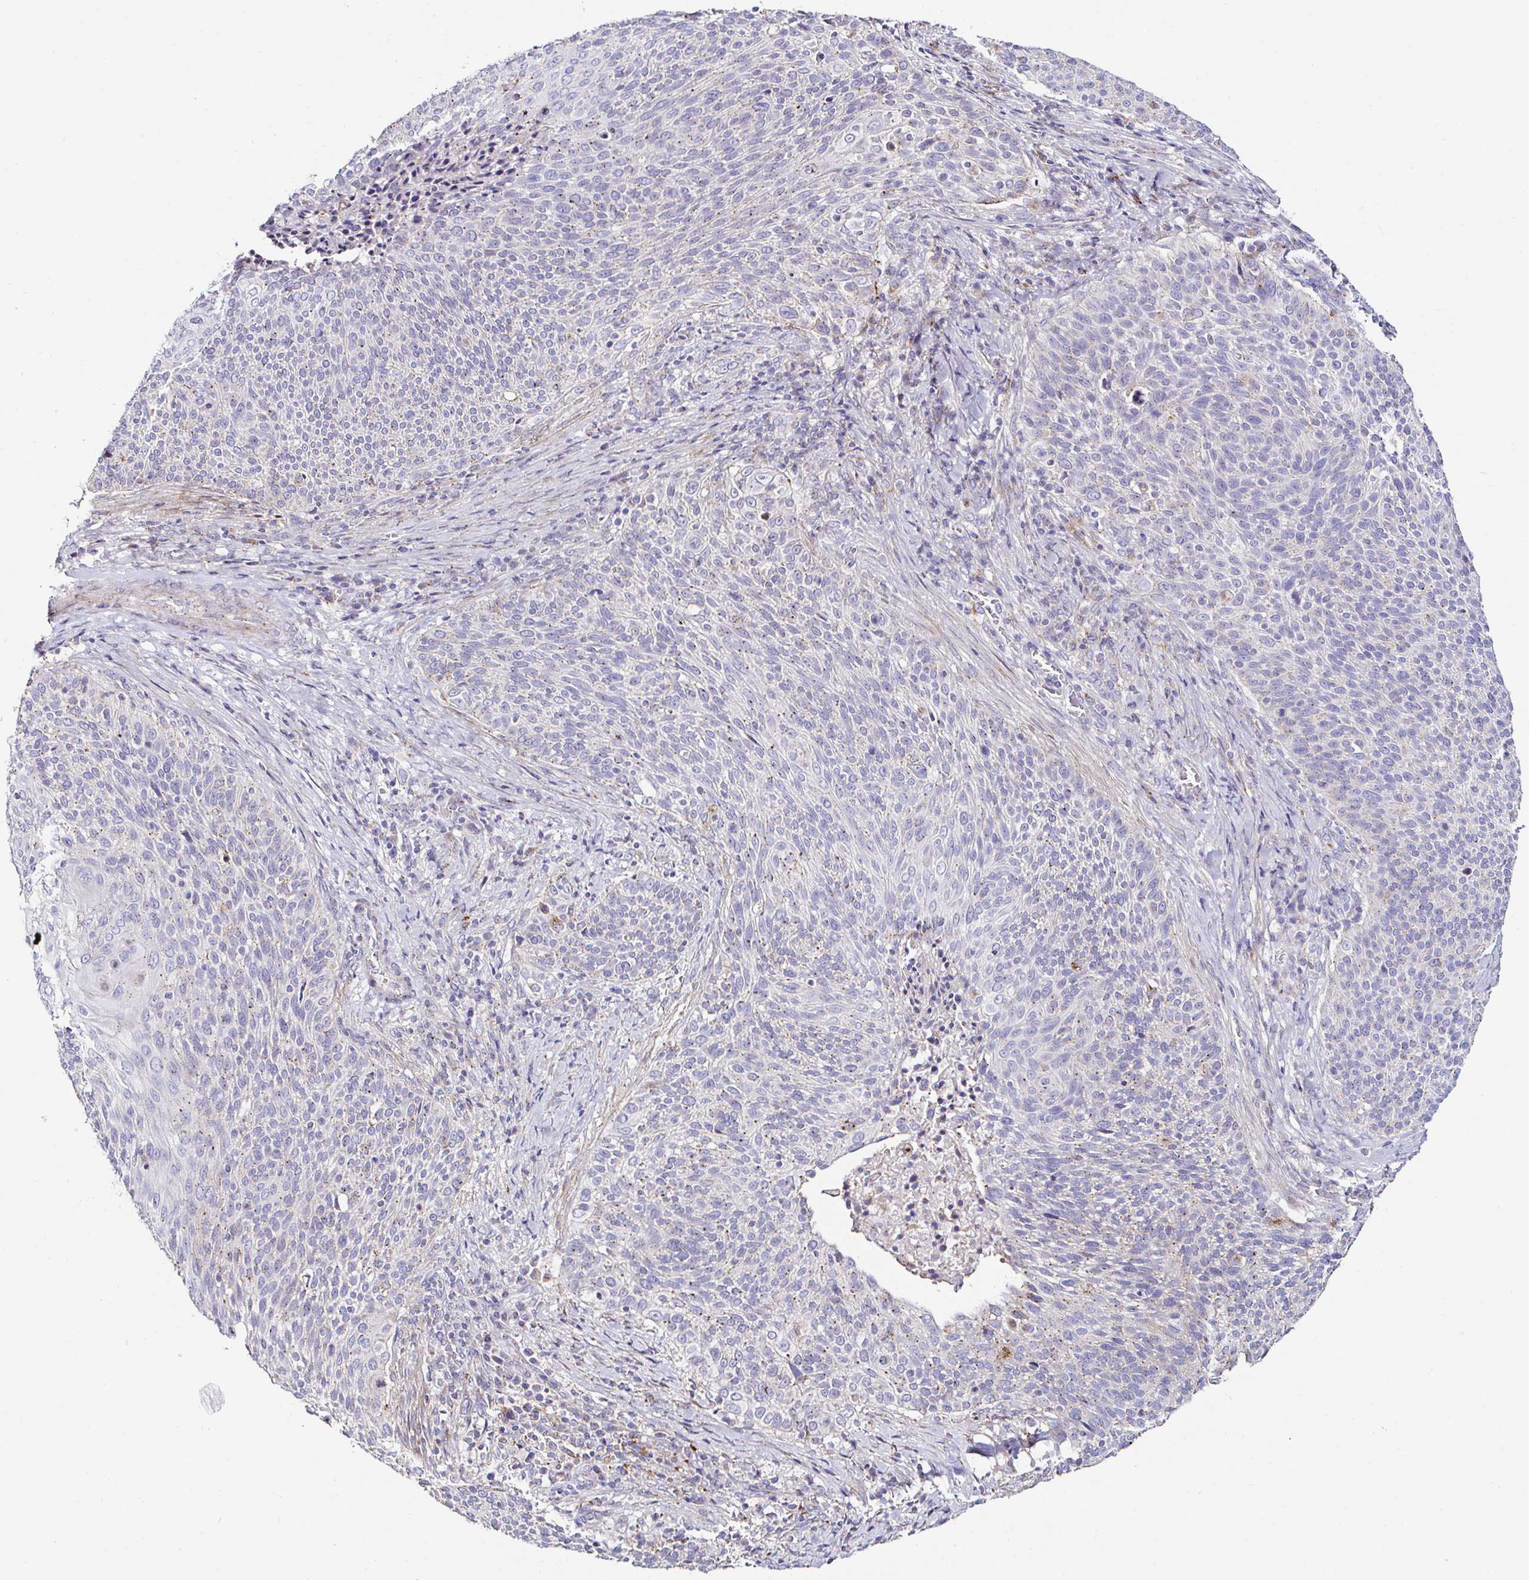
{"staining": {"intensity": "weak", "quantity": "<25%", "location": "cytoplasmic/membranous"}, "tissue": "cervical cancer", "cell_type": "Tumor cells", "image_type": "cancer", "snomed": [{"axis": "morphology", "description": "Squamous cell carcinoma, NOS"}, {"axis": "topography", "description": "Cervix"}], "caption": "Immunohistochemical staining of squamous cell carcinoma (cervical) demonstrates no significant expression in tumor cells.", "gene": "GALNS", "patient": {"sex": "female", "age": 31}}